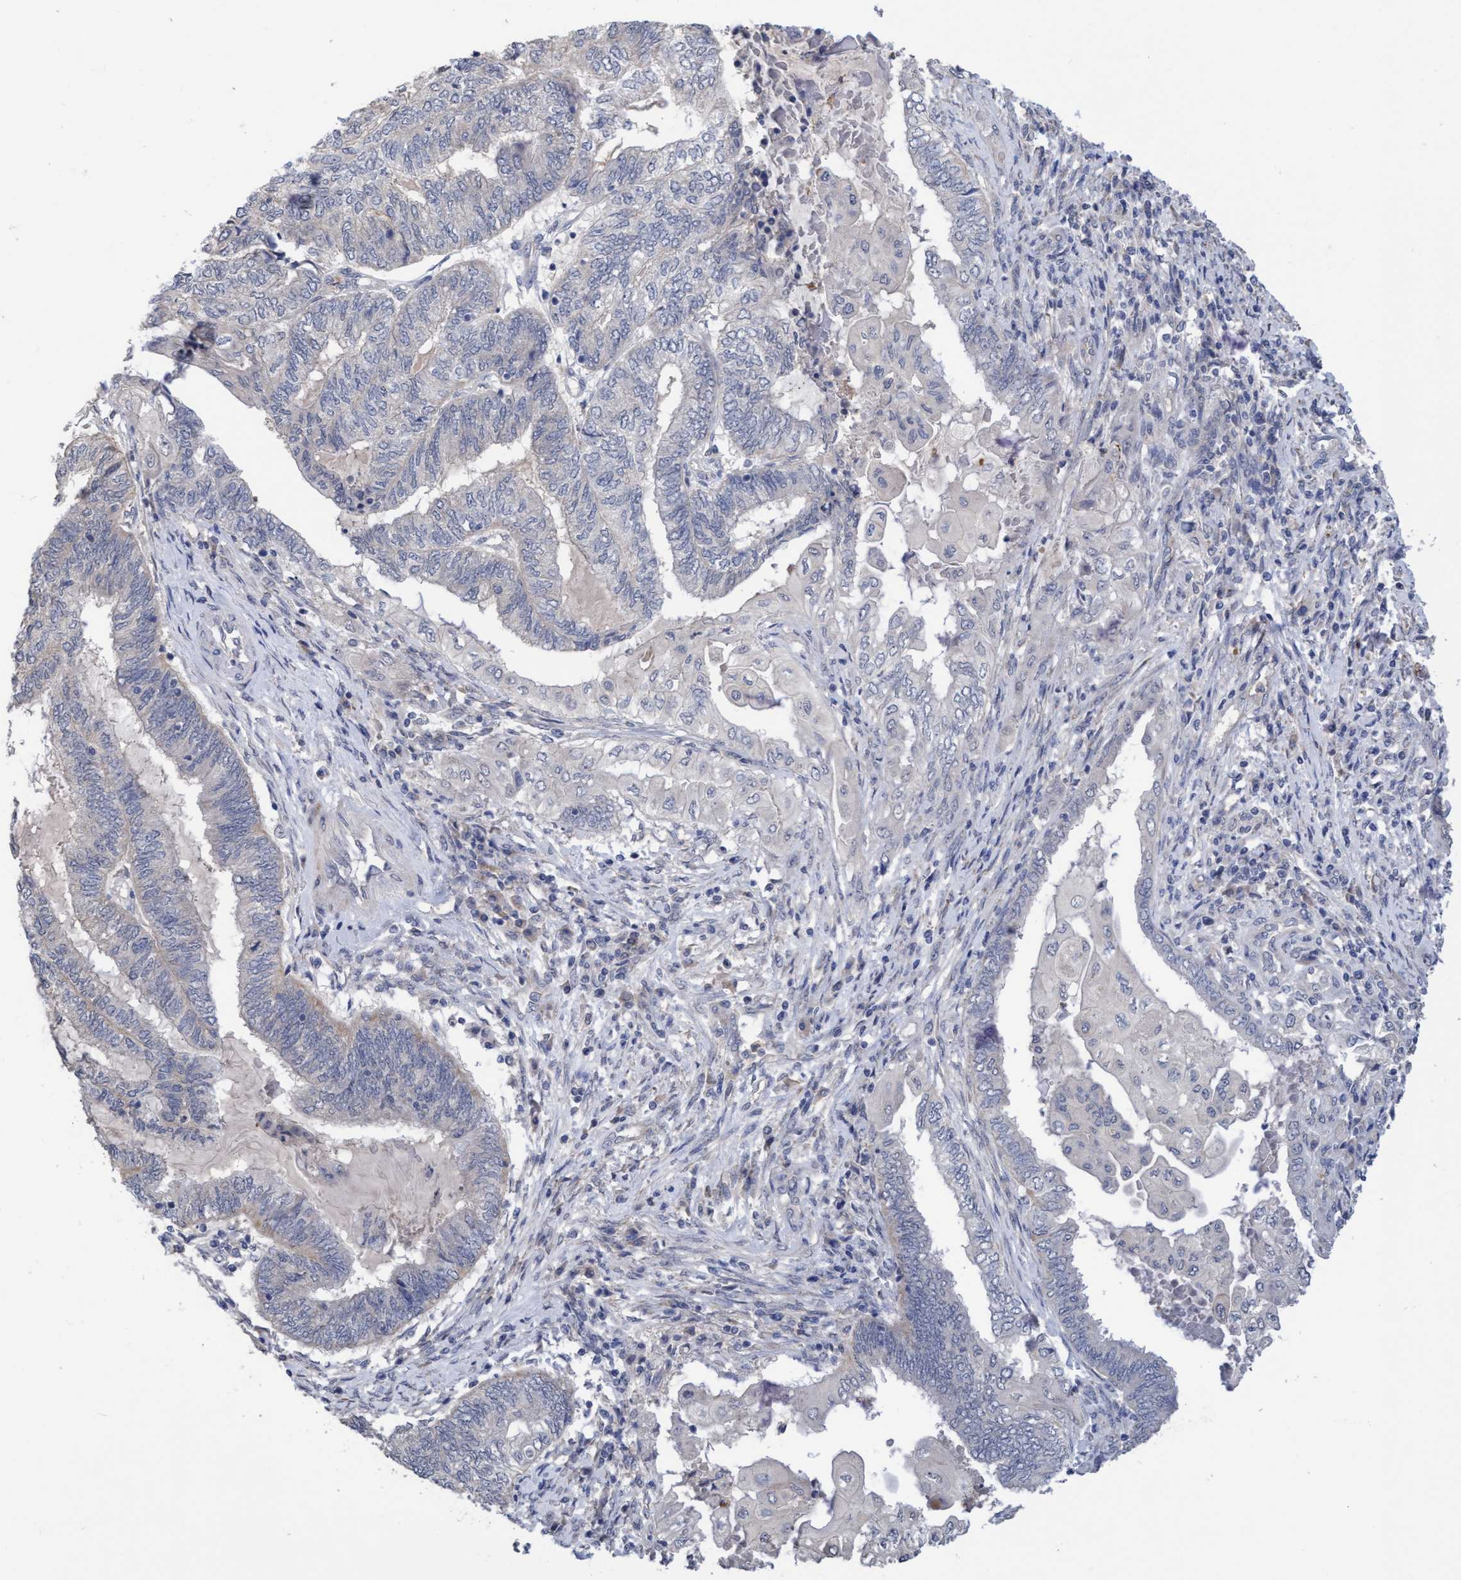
{"staining": {"intensity": "negative", "quantity": "none", "location": "none"}, "tissue": "endometrial cancer", "cell_type": "Tumor cells", "image_type": "cancer", "snomed": [{"axis": "morphology", "description": "Adenocarcinoma, NOS"}, {"axis": "topography", "description": "Uterus"}, {"axis": "topography", "description": "Endometrium"}], "caption": "The IHC image has no significant expression in tumor cells of endometrial adenocarcinoma tissue. (DAB (3,3'-diaminobenzidine) immunohistochemistry (IHC) visualized using brightfield microscopy, high magnification).", "gene": "SEMA4D", "patient": {"sex": "female", "age": 70}}